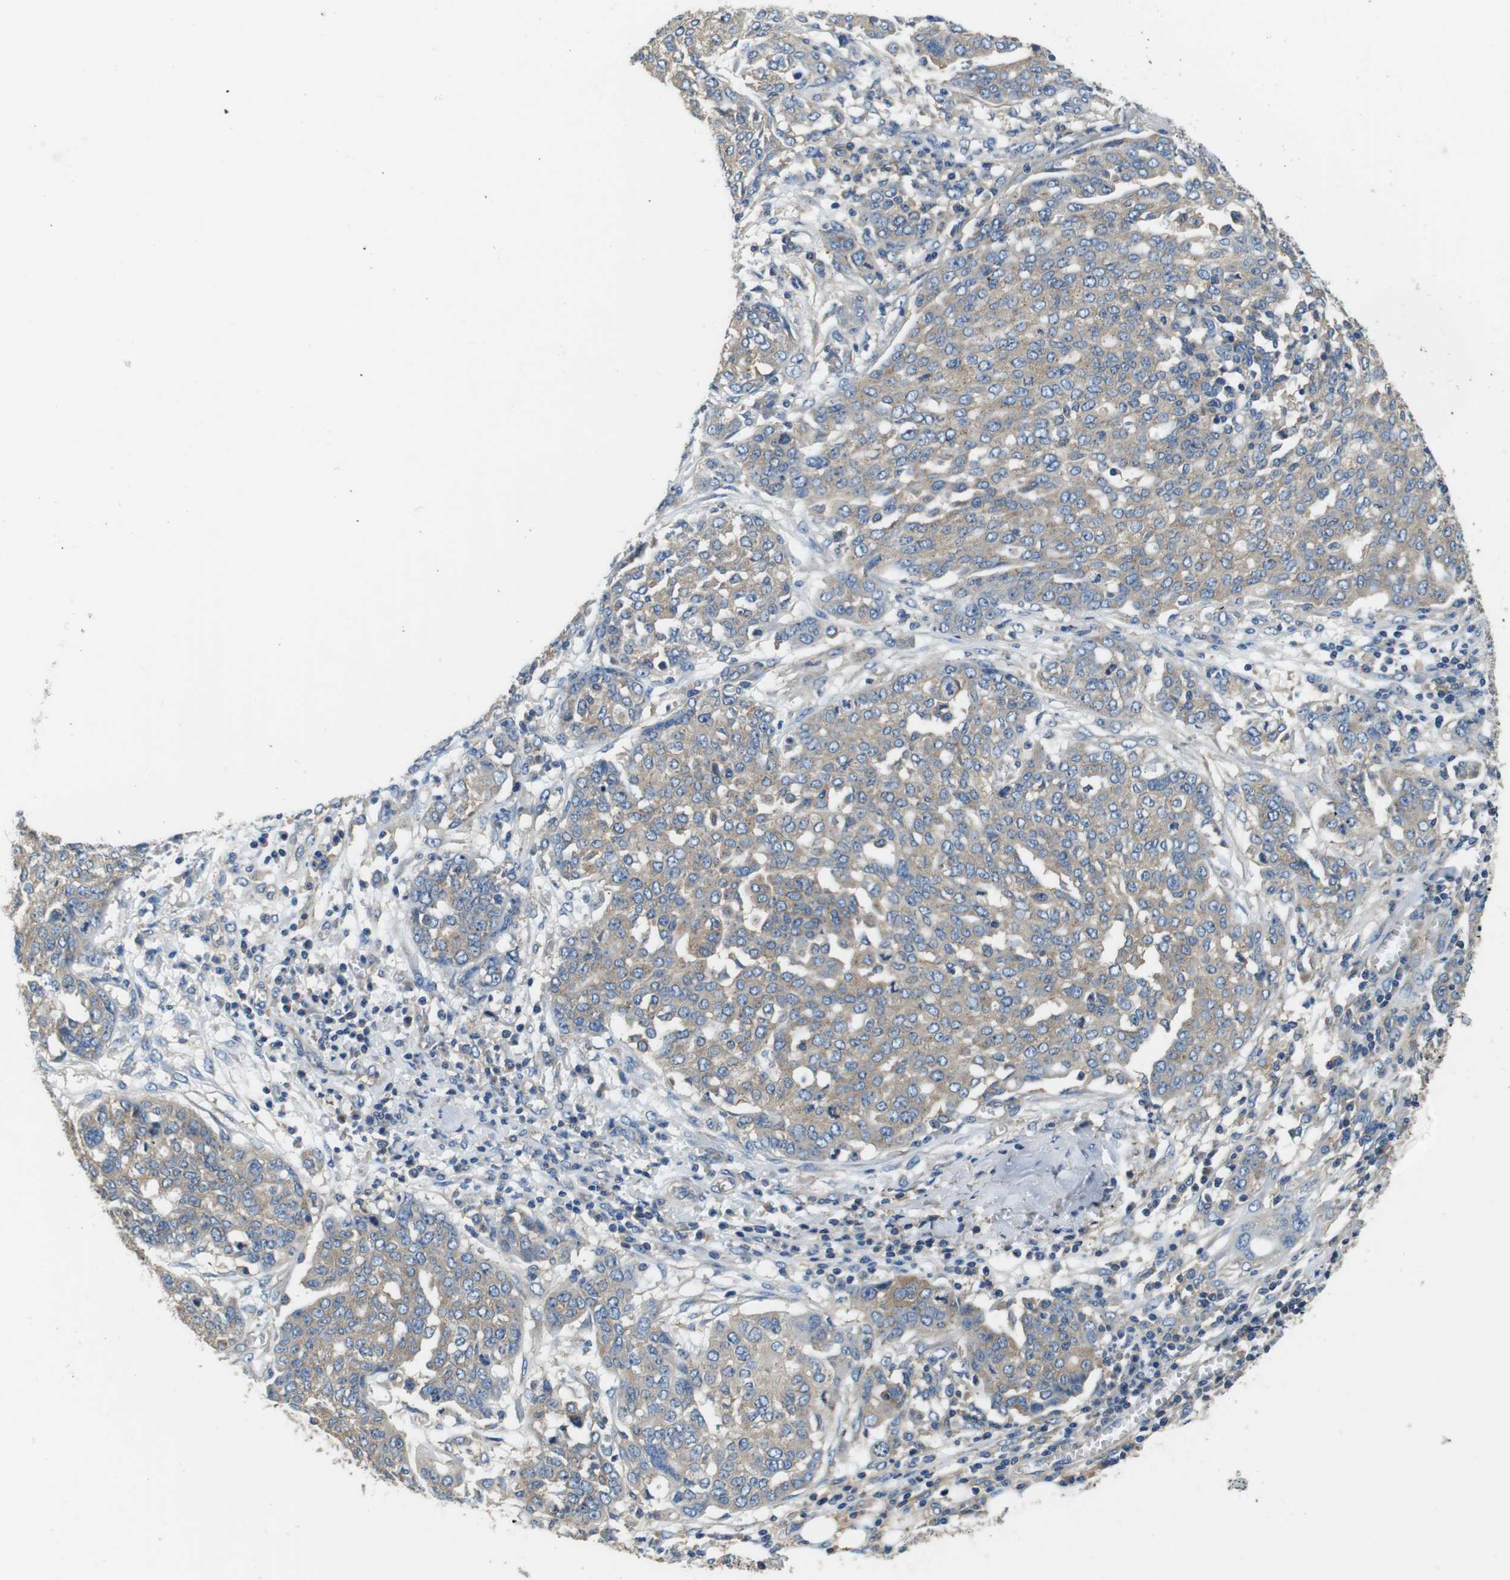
{"staining": {"intensity": "moderate", "quantity": ">75%", "location": "cytoplasmic/membranous"}, "tissue": "ovarian cancer", "cell_type": "Tumor cells", "image_type": "cancer", "snomed": [{"axis": "morphology", "description": "Cystadenocarcinoma, serous, NOS"}, {"axis": "topography", "description": "Soft tissue"}, {"axis": "topography", "description": "Ovary"}], "caption": "Ovarian cancer stained for a protein exhibits moderate cytoplasmic/membranous positivity in tumor cells. Using DAB (3,3'-diaminobenzidine) (brown) and hematoxylin (blue) stains, captured at high magnification using brightfield microscopy.", "gene": "DENND4C", "patient": {"sex": "female", "age": 57}}